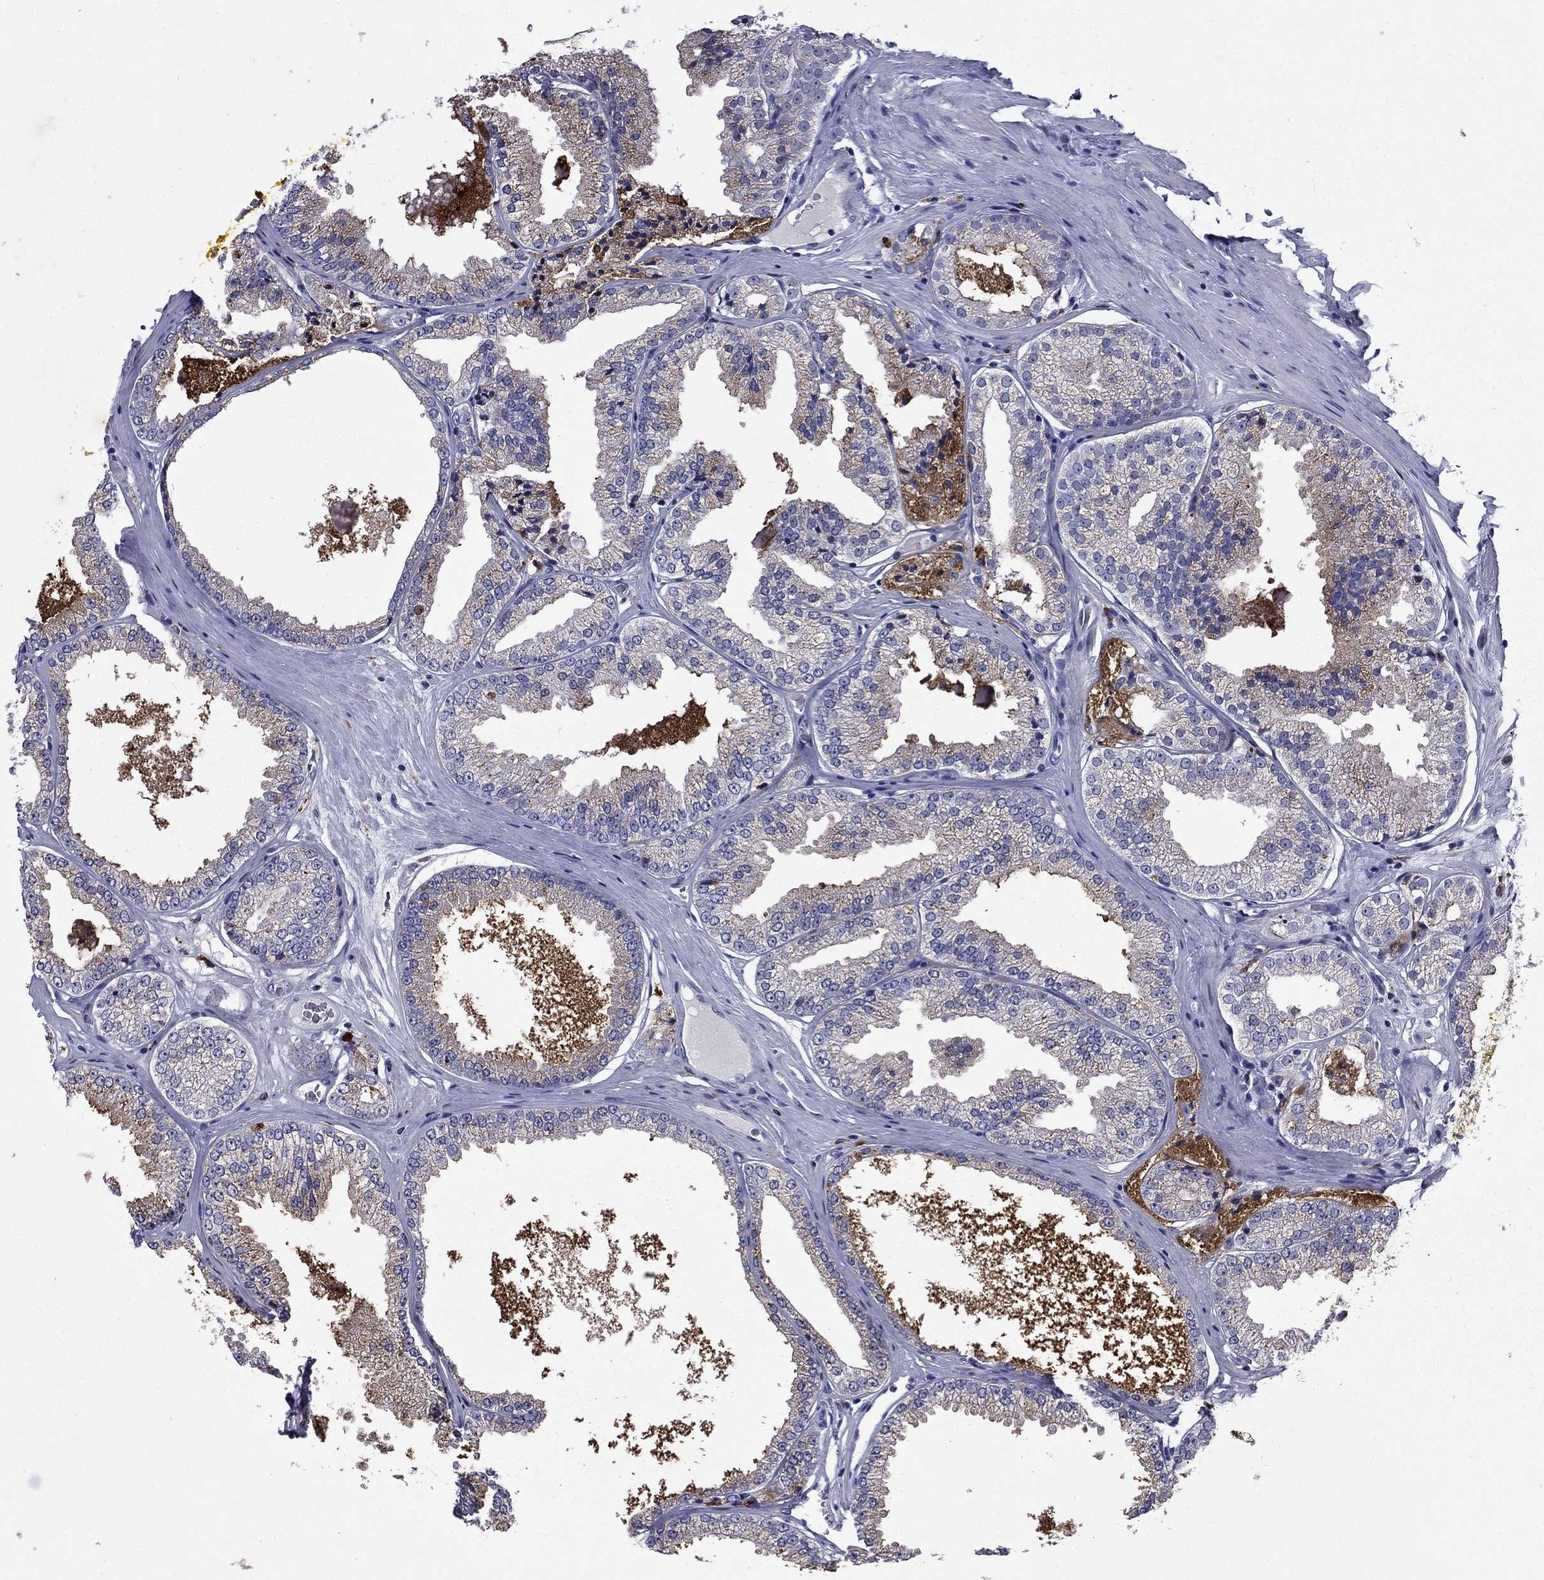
{"staining": {"intensity": "negative", "quantity": "none", "location": "none"}, "tissue": "prostate cancer", "cell_type": "Tumor cells", "image_type": "cancer", "snomed": [{"axis": "morphology", "description": "Adenocarcinoma, Low grade"}, {"axis": "topography", "description": "Prostate"}], "caption": "This is an IHC histopathology image of human prostate cancer. There is no staining in tumor cells.", "gene": "MADCAM1", "patient": {"sex": "male", "age": 68}}